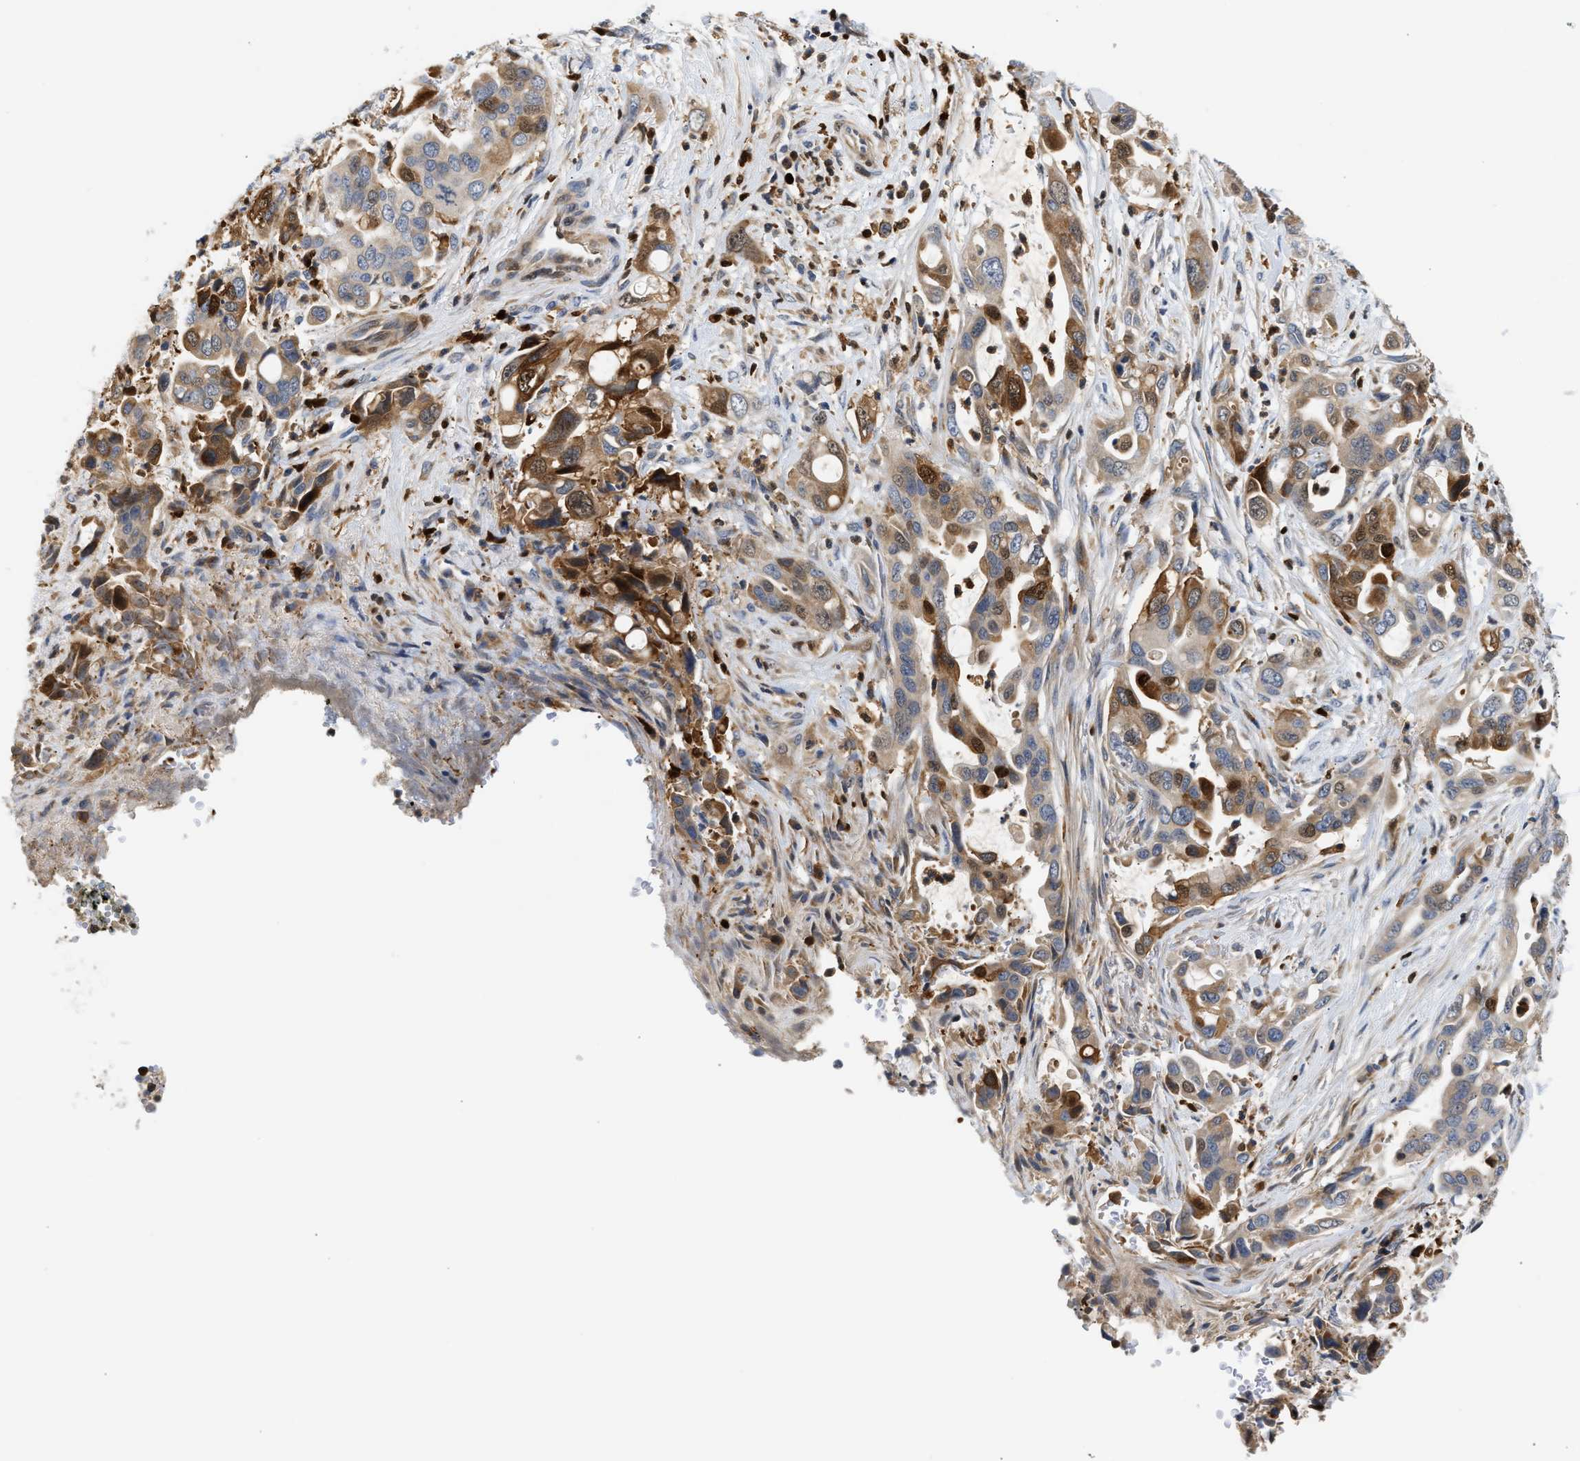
{"staining": {"intensity": "moderate", "quantity": "25%-75%", "location": "cytoplasmic/membranous,nuclear"}, "tissue": "pancreatic cancer", "cell_type": "Tumor cells", "image_type": "cancer", "snomed": [{"axis": "morphology", "description": "Adenocarcinoma, NOS"}, {"axis": "topography", "description": "Pancreas"}], "caption": "A photomicrograph of human pancreatic adenocarcinoma stained for a protein displays moderate cytoplasmic/membranous and nuclear brown staining in tumor cells. (brown staining indicates protein expression, while blue staining denotes nuclei).", "gene": "SLIT2", "patient": {"sex": "female", "age": 70}}